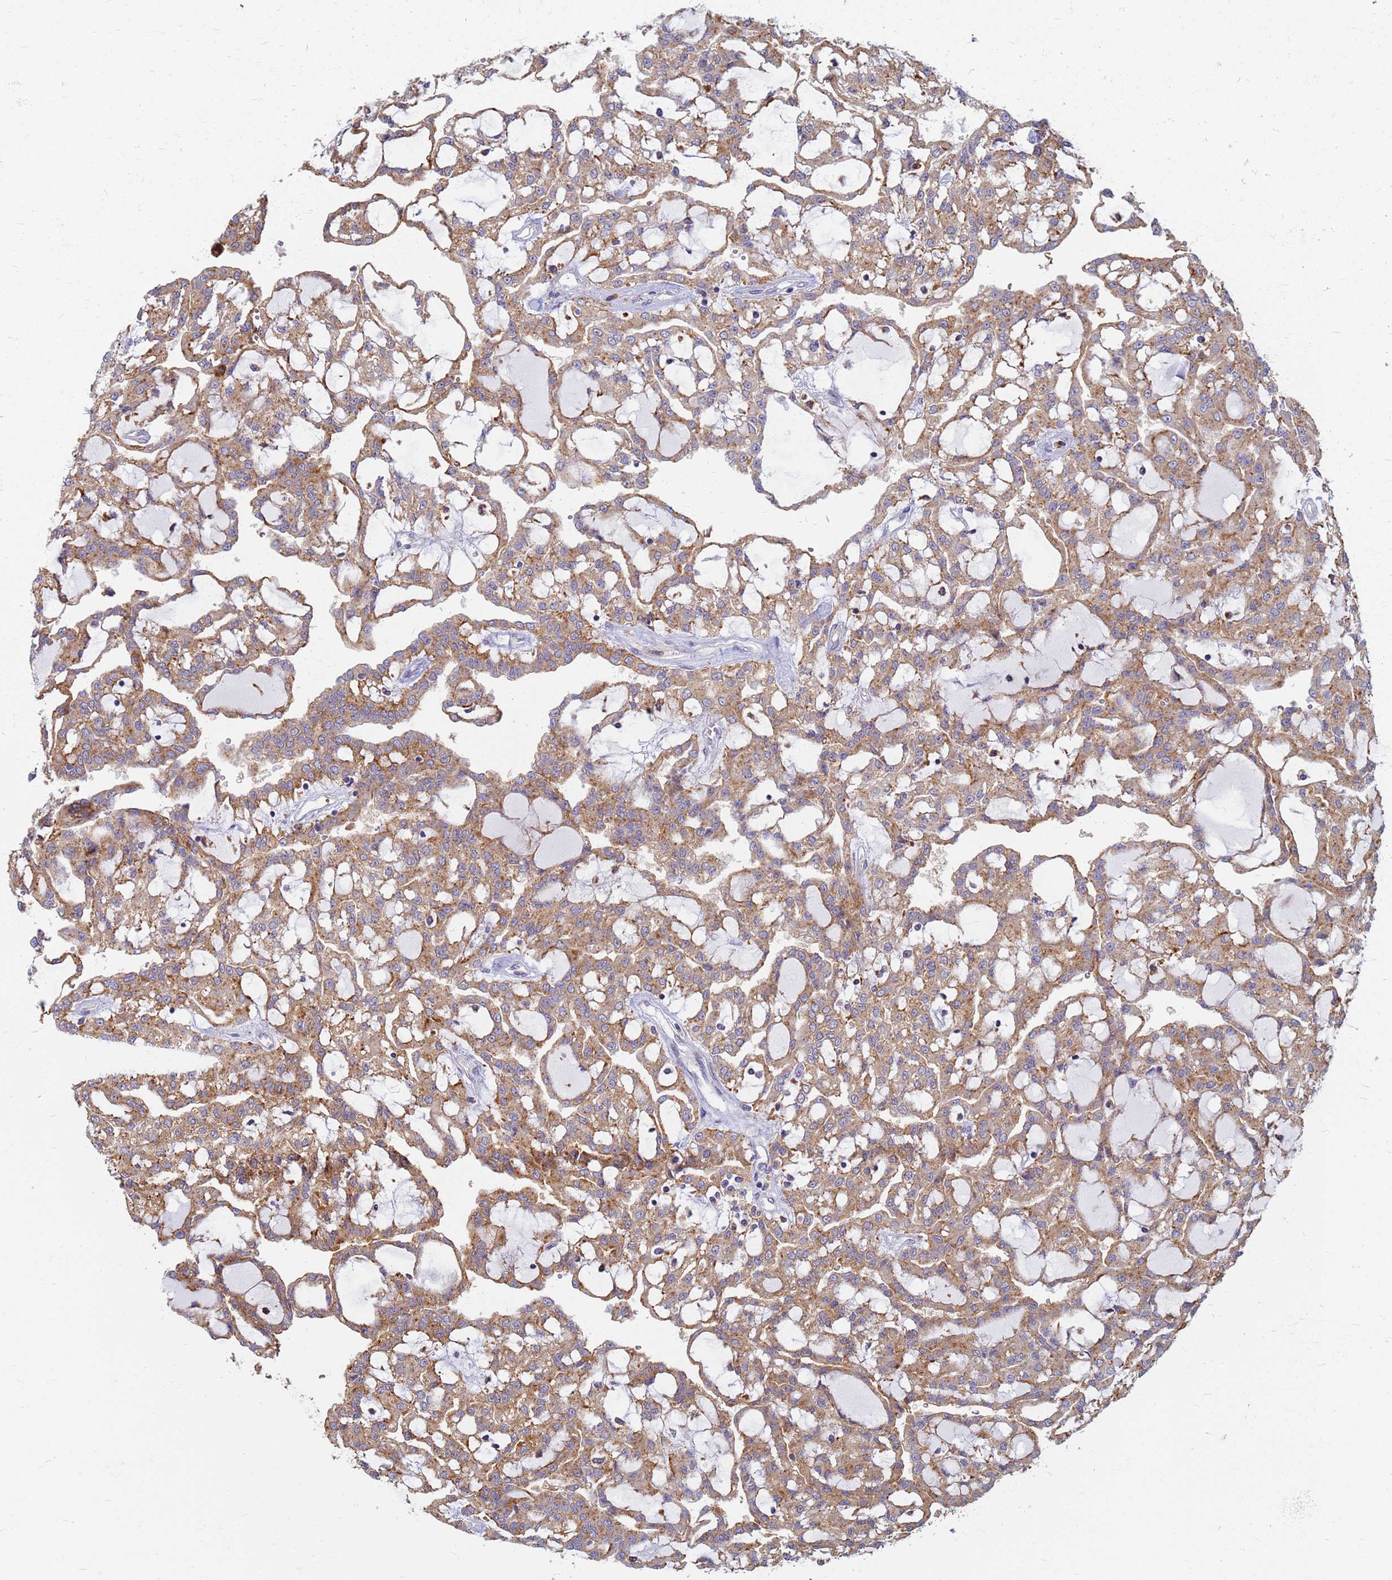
{"staining": {"intensity": "moderate", "quantity": ">75%", "location": "cytoplasmic/membranous"}, "tissue": "renal cancer", "cell_type": "Tumor cells", "image_type": "cancer", "snomed": [{"axis": "morphology", "description": "Adenocarcinoma, NOS"}, {"axis": "topography", "description": "Kidney"}], "caption": "Renal adenocarcinoma stained with DAB (3,3'-diaminobenzidine) immunohistochemistry (IHC) exhibits medium levels of moderate cytoplasmic/membranous expression in approximately >75% of tumor cells.", "gene": "ATP6V1E1", "patient": {"sex": "male", "age": 63}}